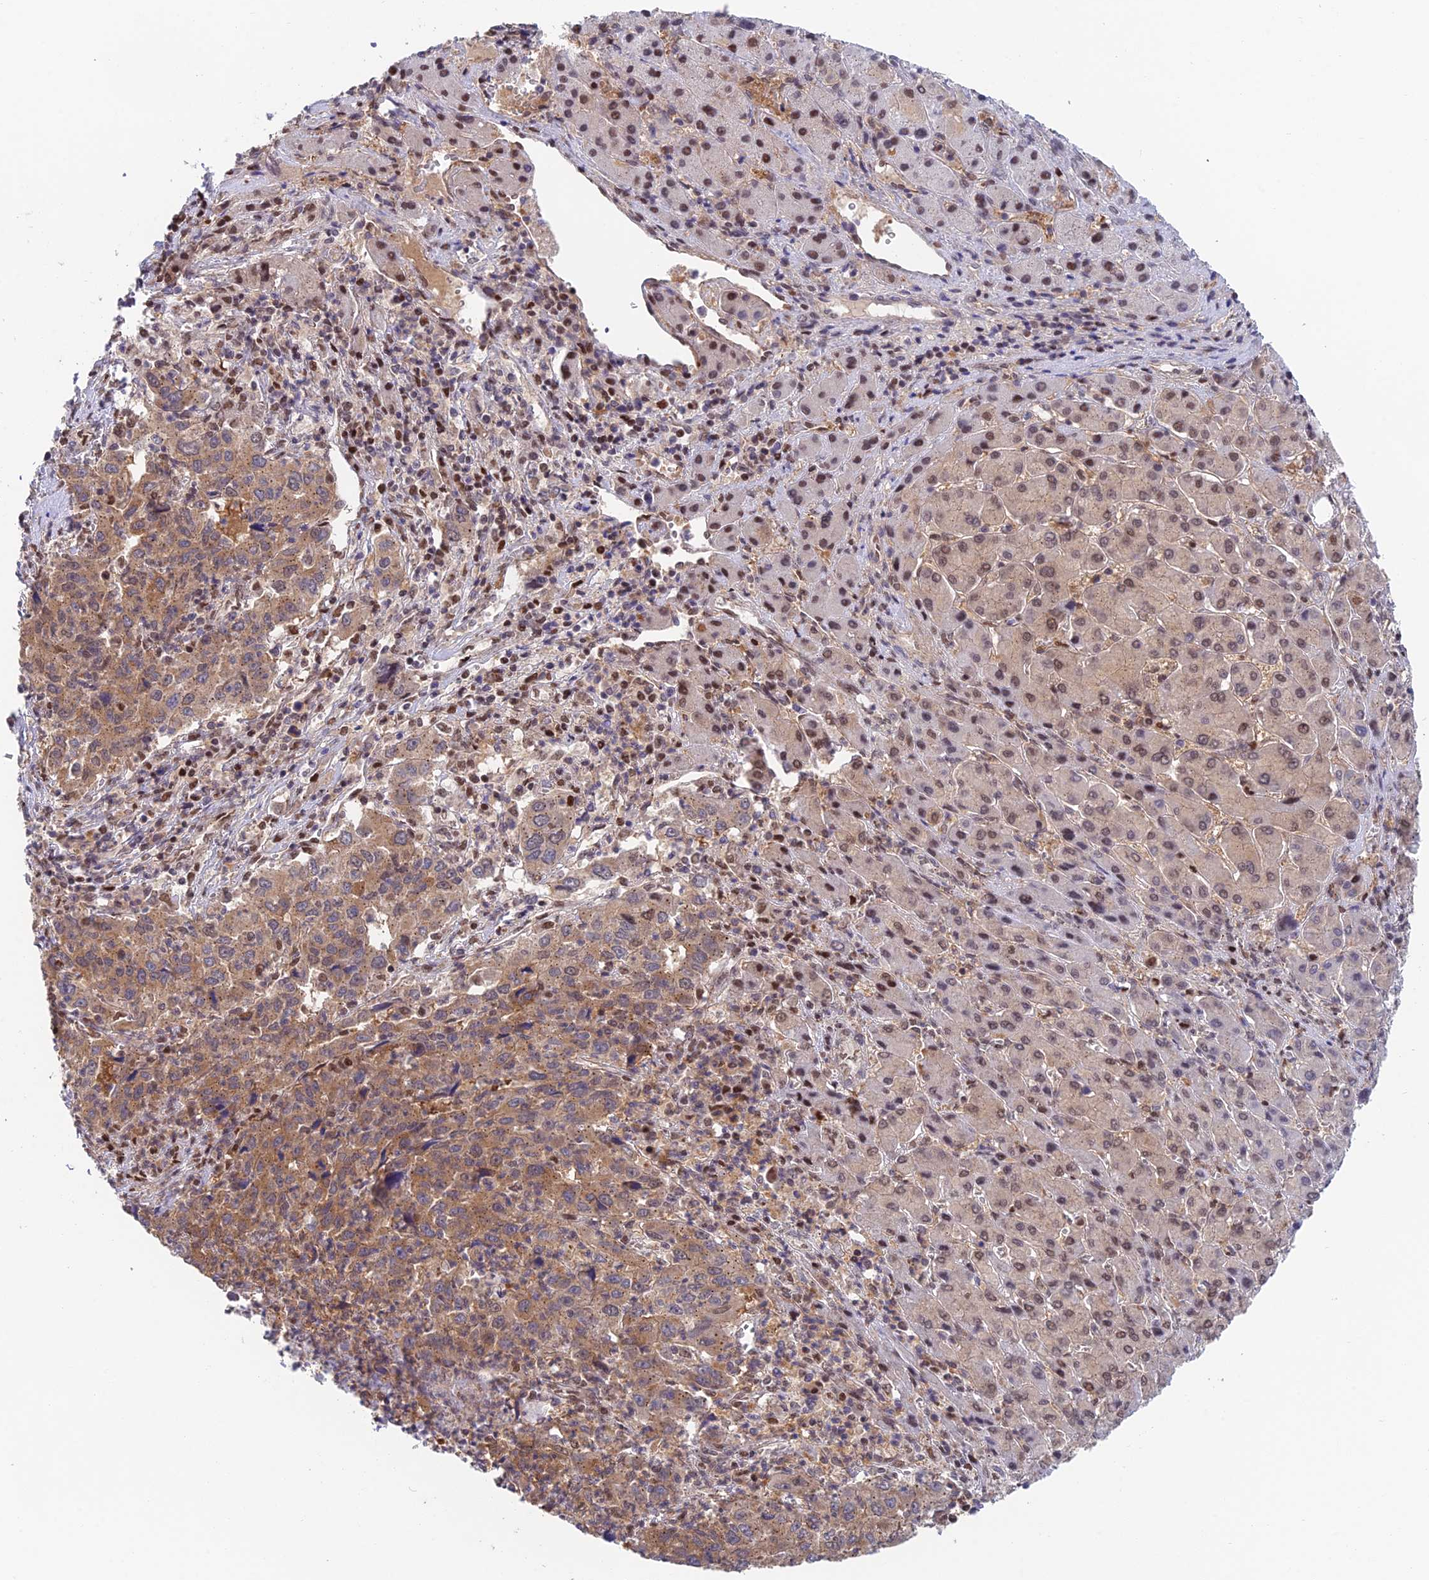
{"staining": {"intensity": "moderate", "quantity": ">75%", "location": "cytoplasmic/membranous"}, "tissue": "liver cancer", "cell_type": "Tumor cells", "image_type": "cancer", "snomed": [{"axis": "morphology", "description": "Carcinoma, Hepatocellular, NOS"}, {"axis": "topography", "description": "Liver"}], "caption": "DAB immunohistochemical staining of liver hepatocellular carcinoma reveals moderate cytoplasmic/membranous protein staining in approximately >75% of tumor cells. (DAB (3,3'-diaminobenzidine) IHC, brown staining for protein, blue staining for nuclei).", "gene": "MRPL17", "patient": {"sex": "male", "age": 63}}